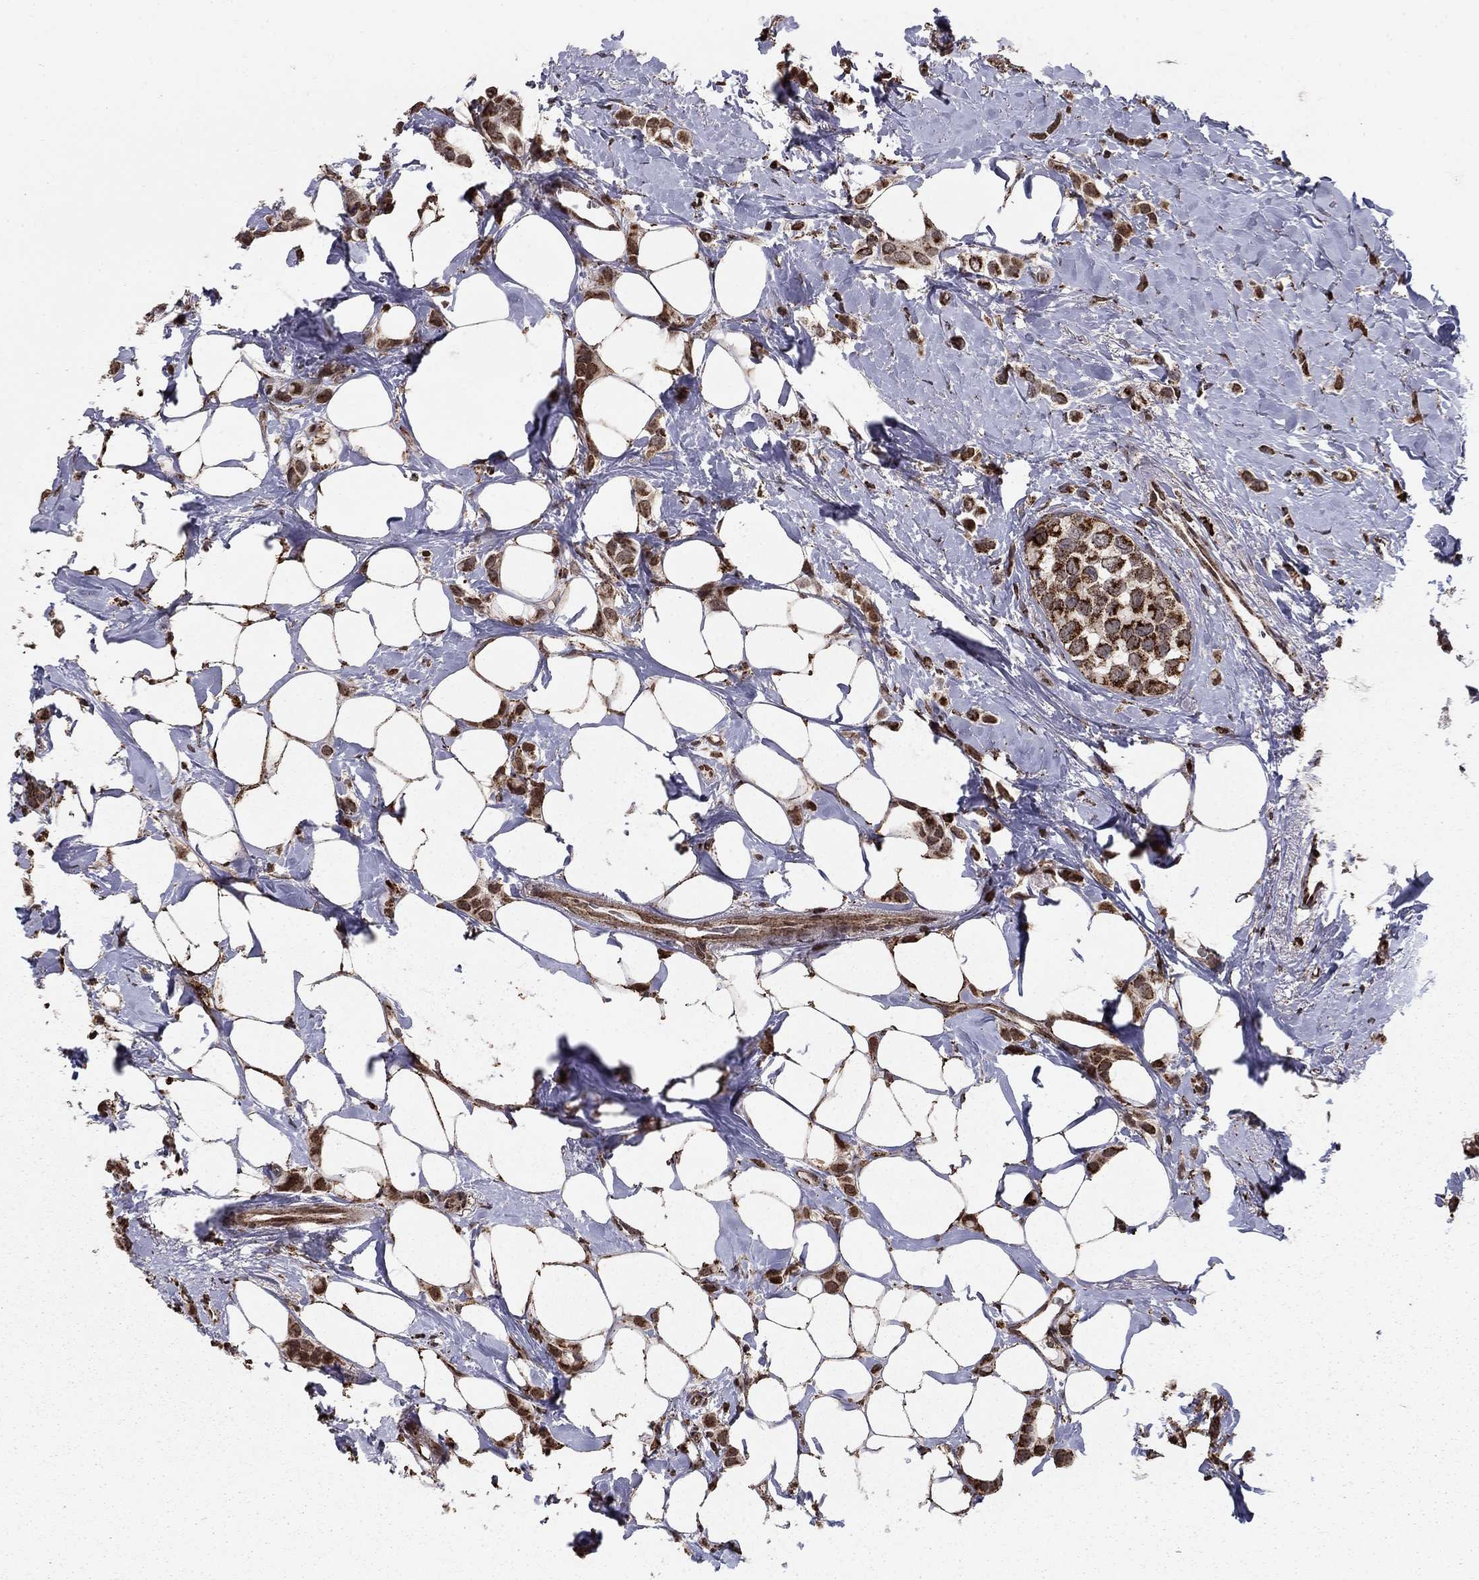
{"staining": {"intensity": "strong", "quantity": "25%-75%", "location": "cytoplasmic/membranous"}, "tissue": "breast cancer", "cell_type": "Tumor cells", "image_type": "cancer", "snomed": [{"axis": "morphology", "description": "Lobular carcinoma"}, {"axis": "topography", "description": "Breast"}], "caption": "Breast lobular carcinoma was stained to show a protein in brown. There is high levels of strong cytoplasmic/membranous positivity in about 25%-75% of tumor cells.", "gene": "ACOT13", "patient": {"sex": "female", "age": 66}}